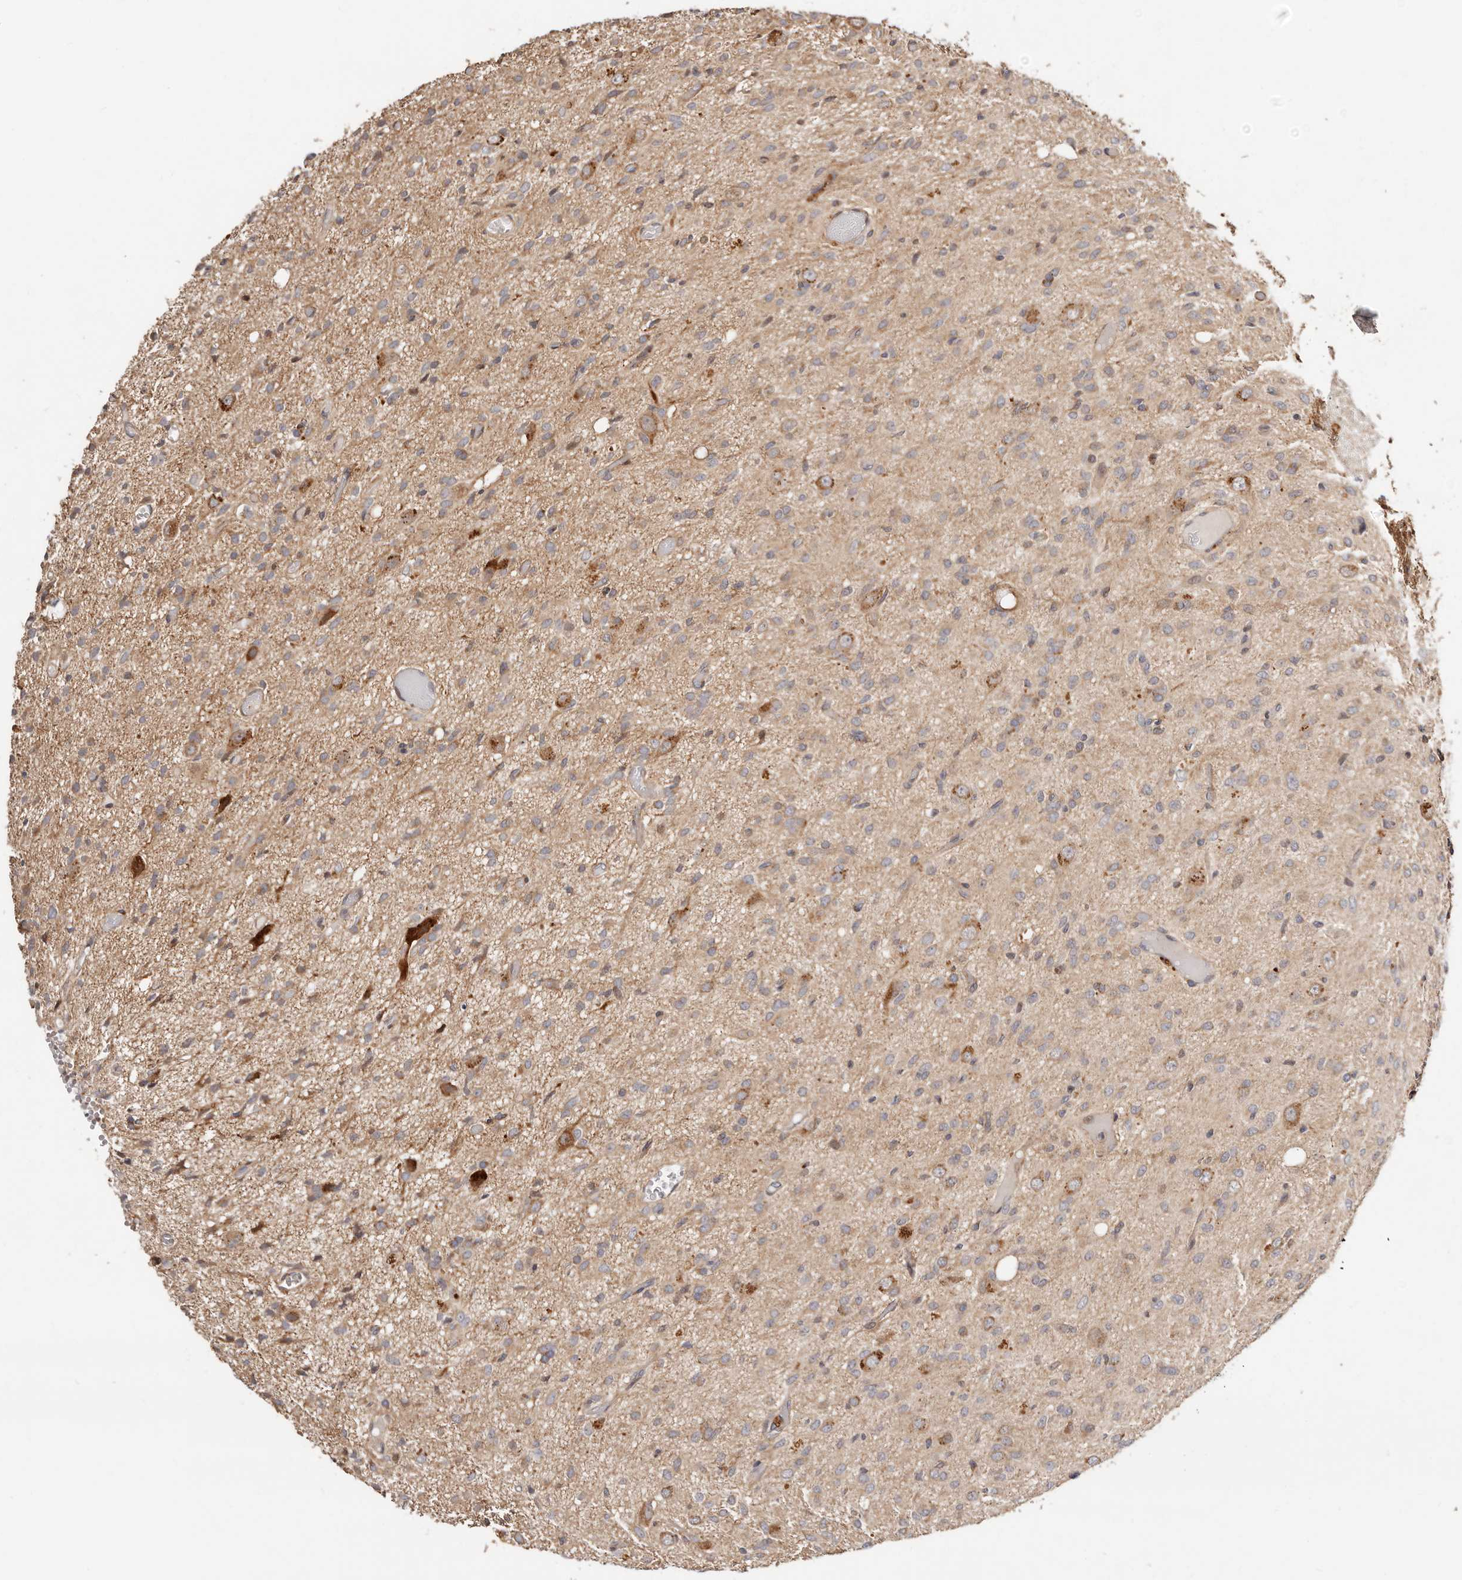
{"staining": {"intensity": "weak", "quantity": "25%-75%", "location": "cytoplasmic/membranous"}, "tissue": "glioma", "cell_type": "Tumor cells", "image_type": "cancer", "snomed": [{"axis": "morphology", "description": "Glioma, malignant, High grade"}, {"axis": "topography", "description": "Brain"}], "caption": "Tumor cells reveal low levels of weak cytoplasmic/membranous positivity in about 25%-75% of cells in human glioma.", "gene": "USP33", "patient": {"sex": "female", "age": 59}}